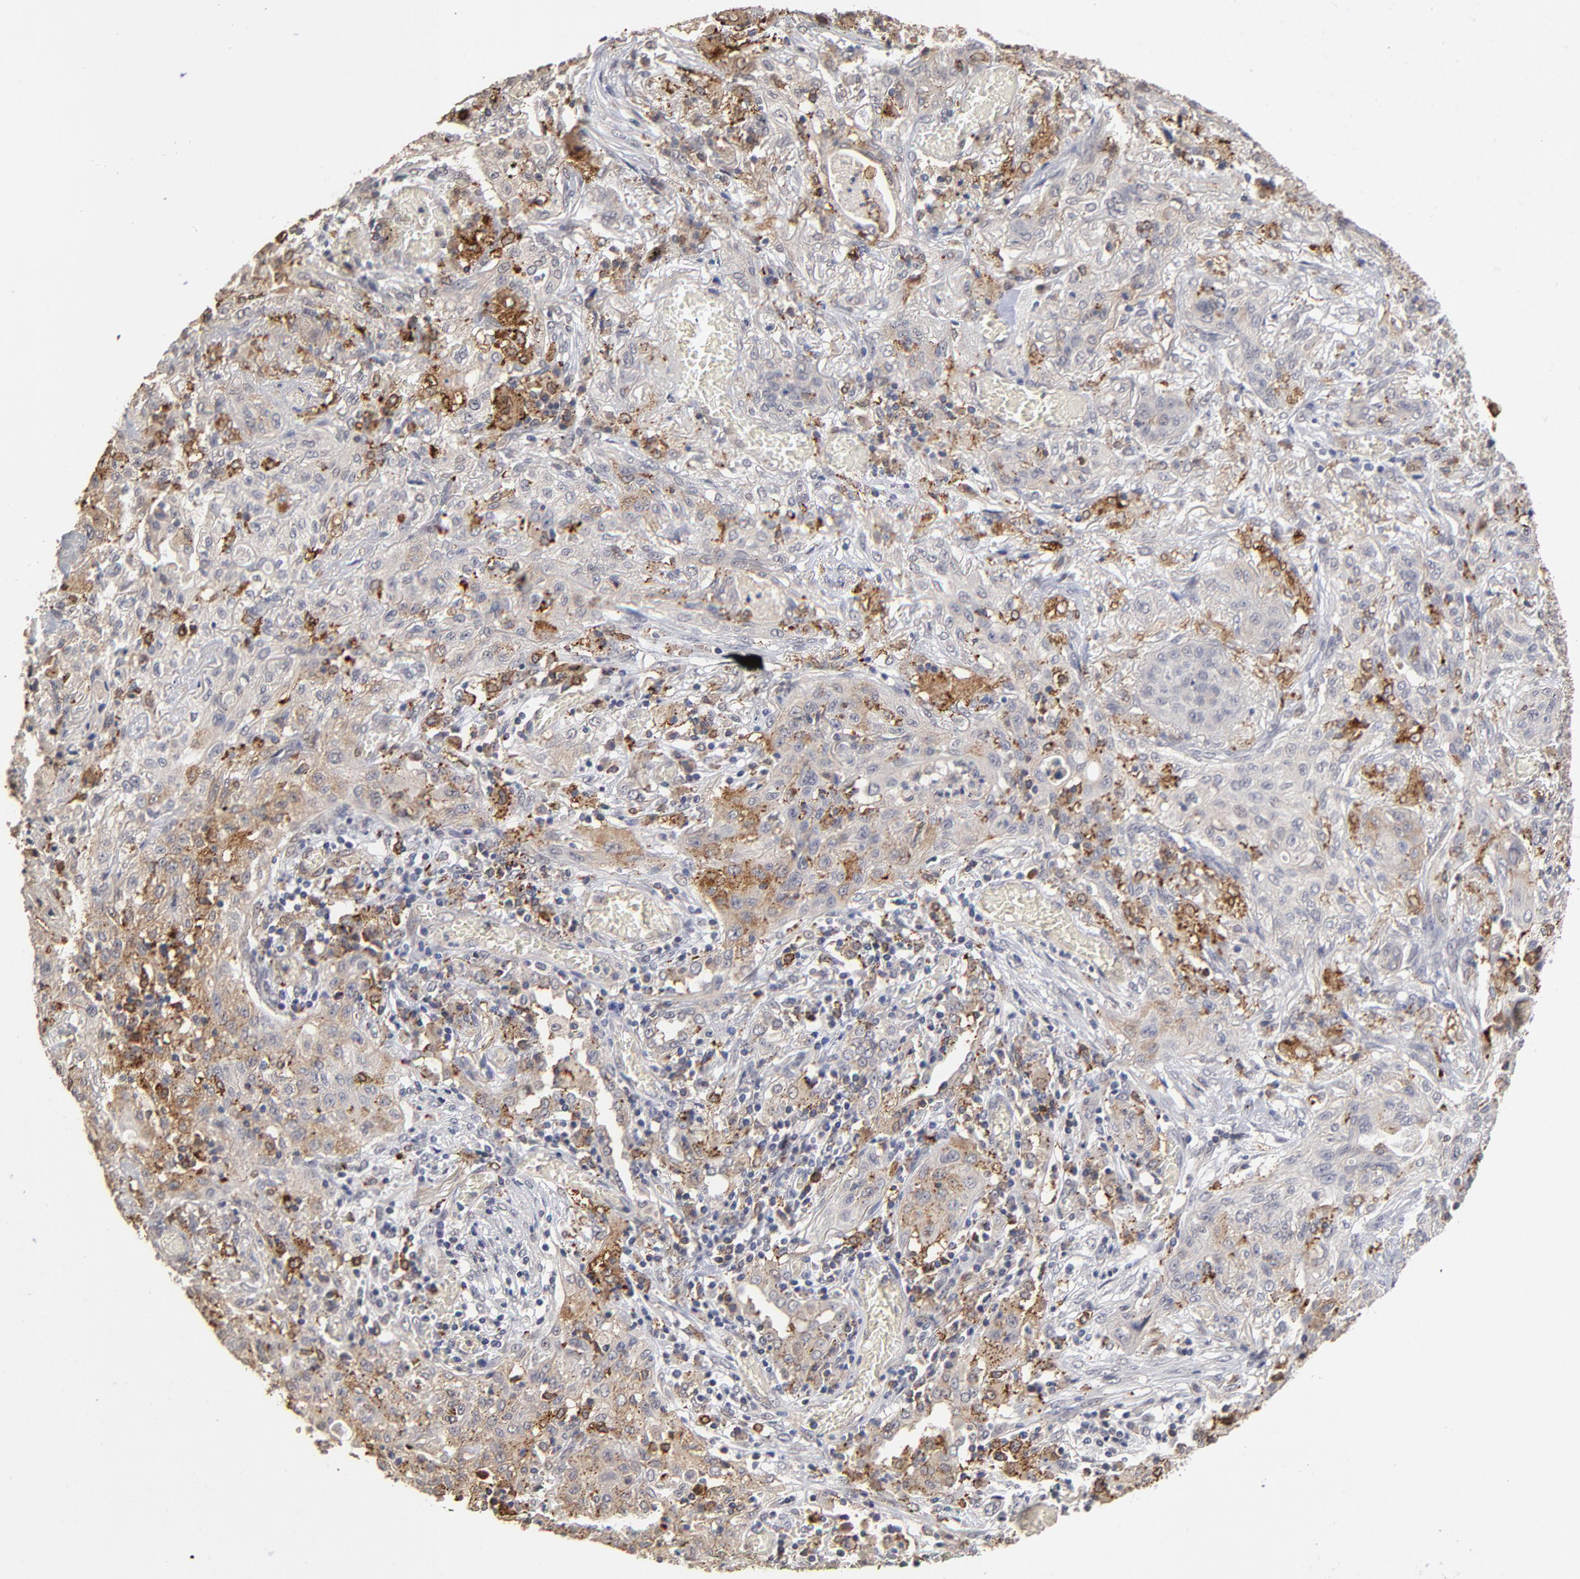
{"staining": {"intensity": "moderate", "quantity": "25%-75%", "location": "cytoplasmic/membranous"}, "tissue": "lung cancer", "cell_type": "Tumor cells", "image_type": "cancer", "snomed": [{"axis": "morphology", "description": "Squamous cell carcinoma, NOS"}, {"axis": "topography", "description": "Lung"}], "caption": "Lung squamous cell carcinoma was stained to show a protein in brown. There is medium levels of moderate cytoplasmic/membranous positivity in about 25%-75% of tumor cells.", "gene": "ASB8", "patient": {"sex": "female", "age": 47}}